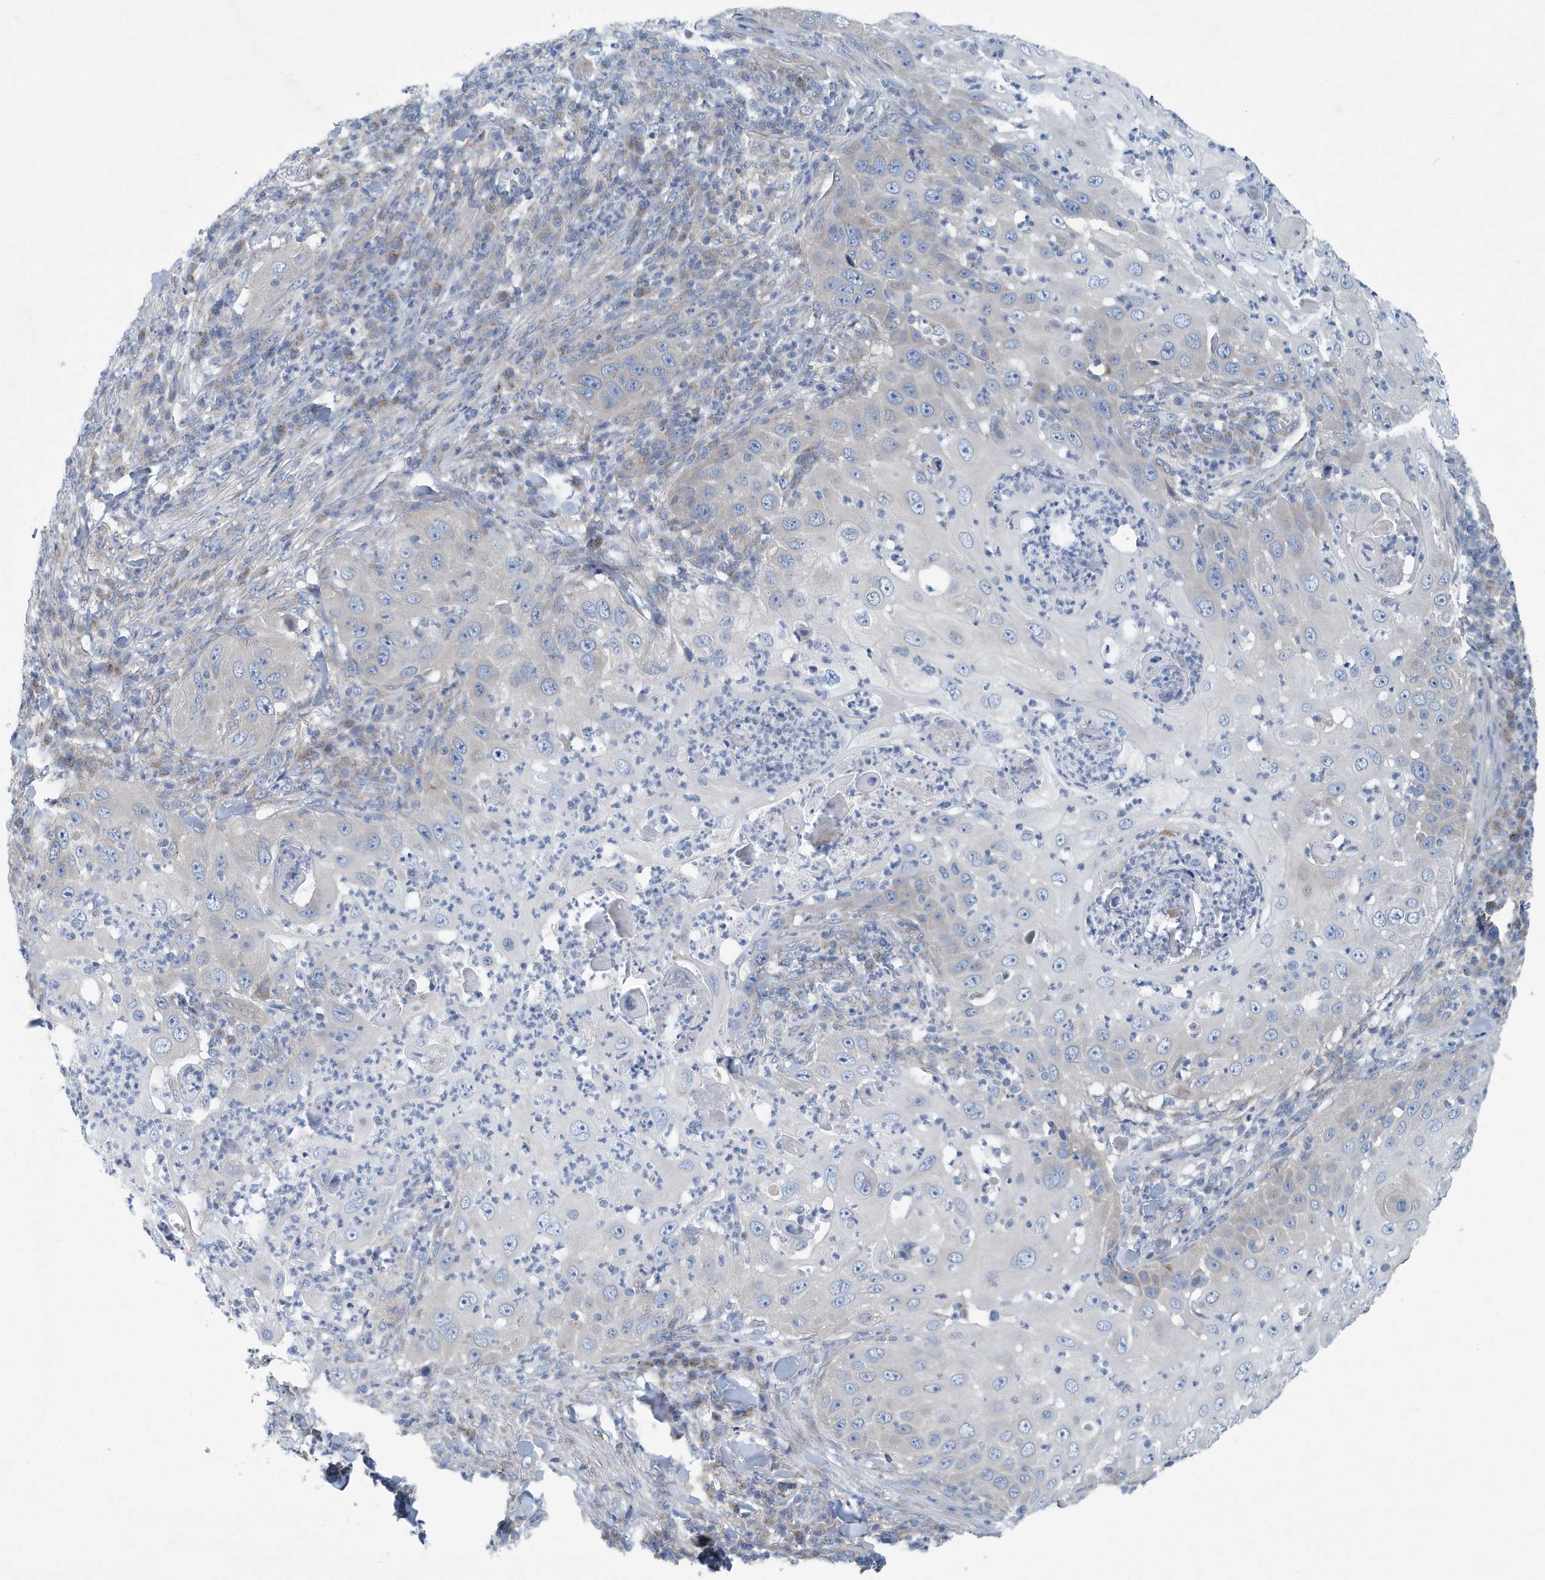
{"staining": {"intensity": "negative", "quantity": "none", "location": "none"}, "tissue": "skin cancer", "cell_type": "Tumor cells", "image_type": "cancer", "snomed": [{"axis": "morphology", "description": "Squamous cell carcinoma, NOS"}, {"axis": "topography", "description": "Skin"}], "caption": "High power microscopy photomicrograph of an immunohistochemistry histopathology image of squamous cell carcinoma (skin), revealing no significant expression in tumor cells.", "gene": "PPM1M", "patient": {"sex": "female", "age": 44}}